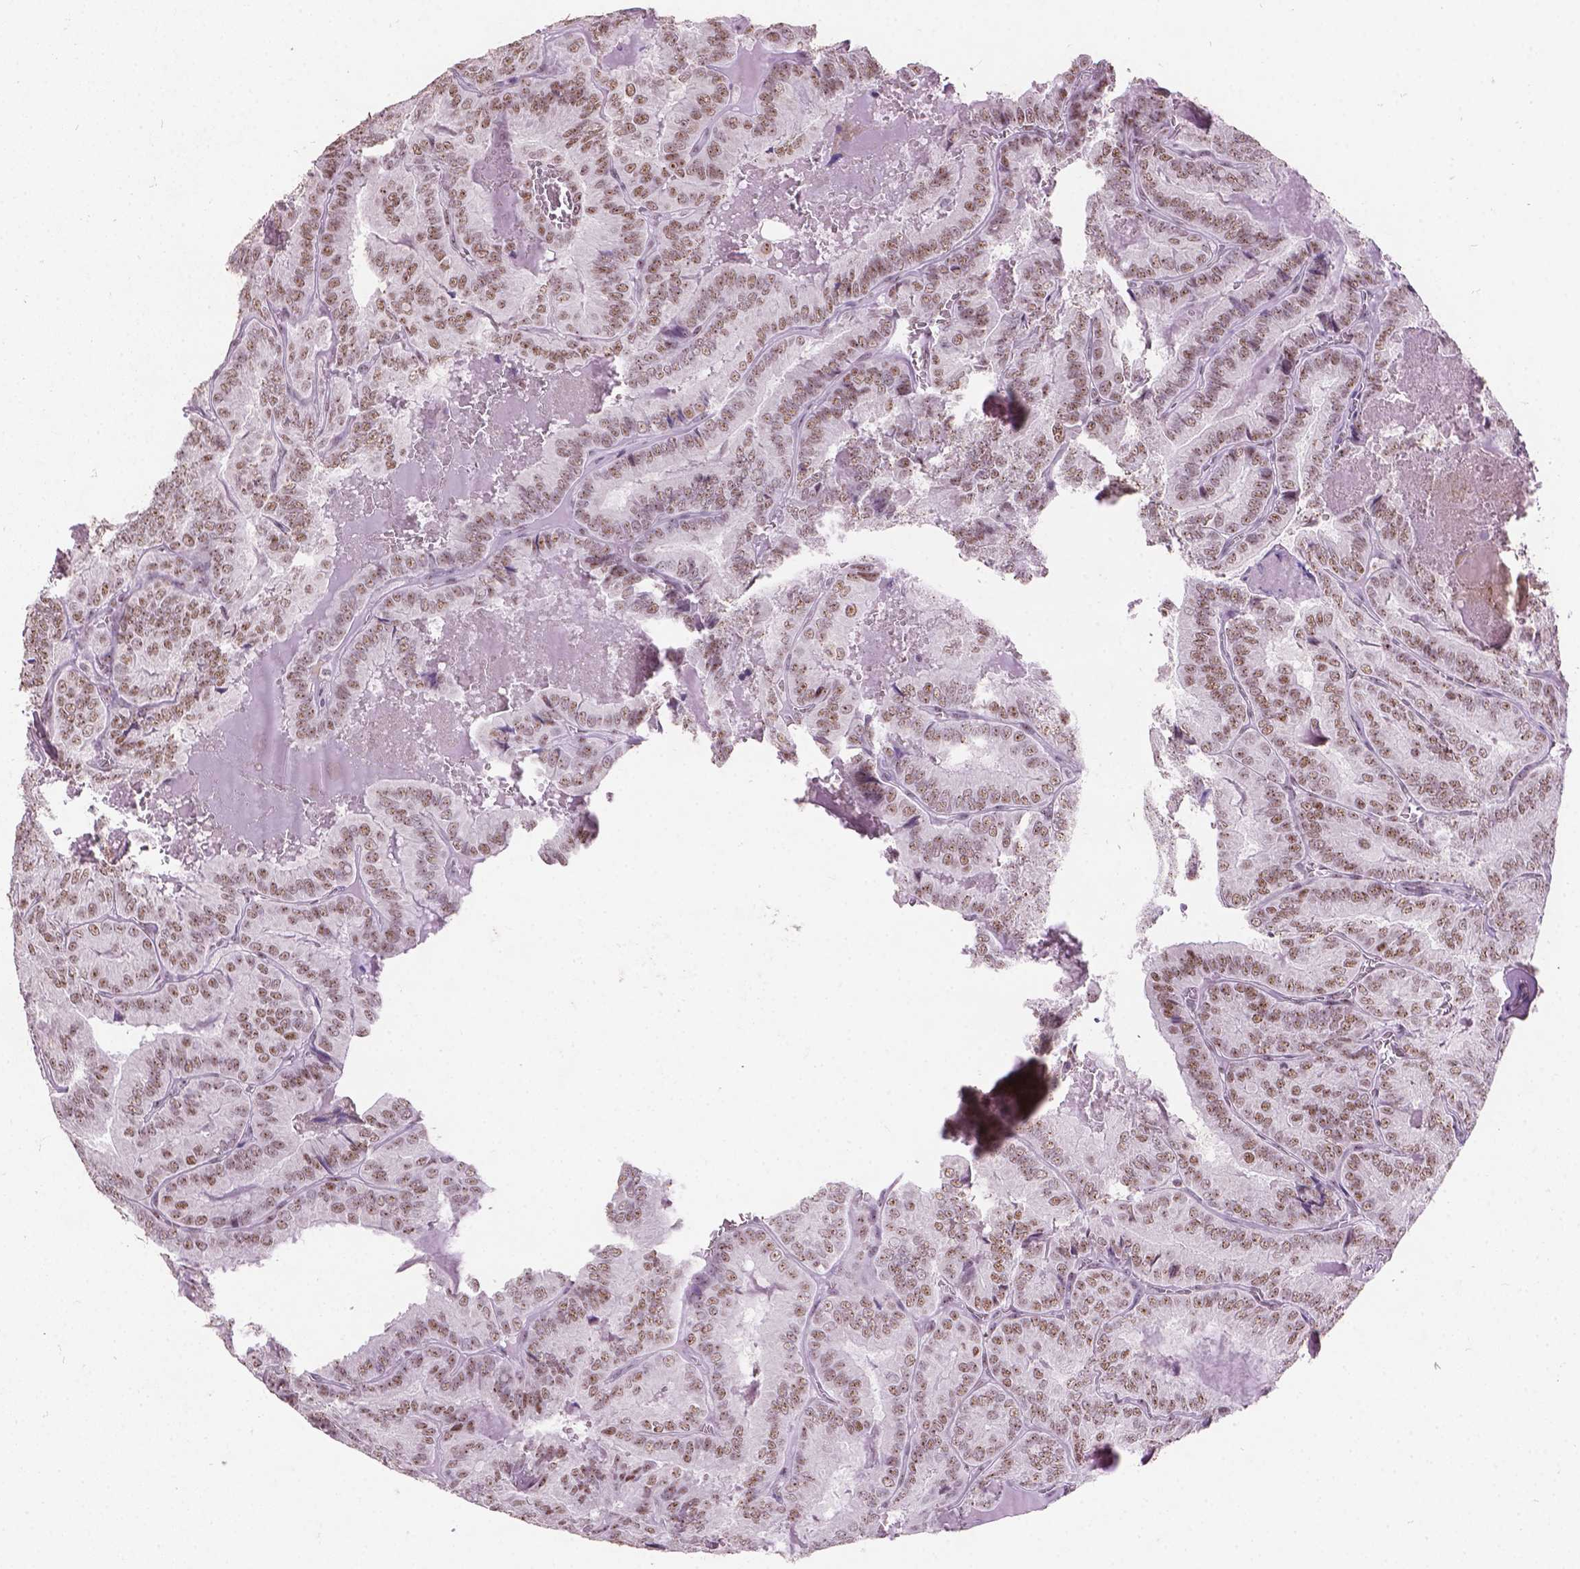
{"staining": {"intensity": "moderate", "quantity": ">75%", "location": "nuclear"}, "tissue": "thyroid cancer", "cell_type": "Tumor cells", "image_type": "cancer", "snomed": [{"axis": "morphology", "description": "Papillary adenocarcinoma, NOS"}, {"axis": "topography", "description": "Thyroid gland"}], "caption": "A brown stain shows moderate nuclear expression of a protein in thyroid papillary adenocarcinoma tumor cells.", "gene": "COIL", "patient": {"sex": "female", "age": 75}}